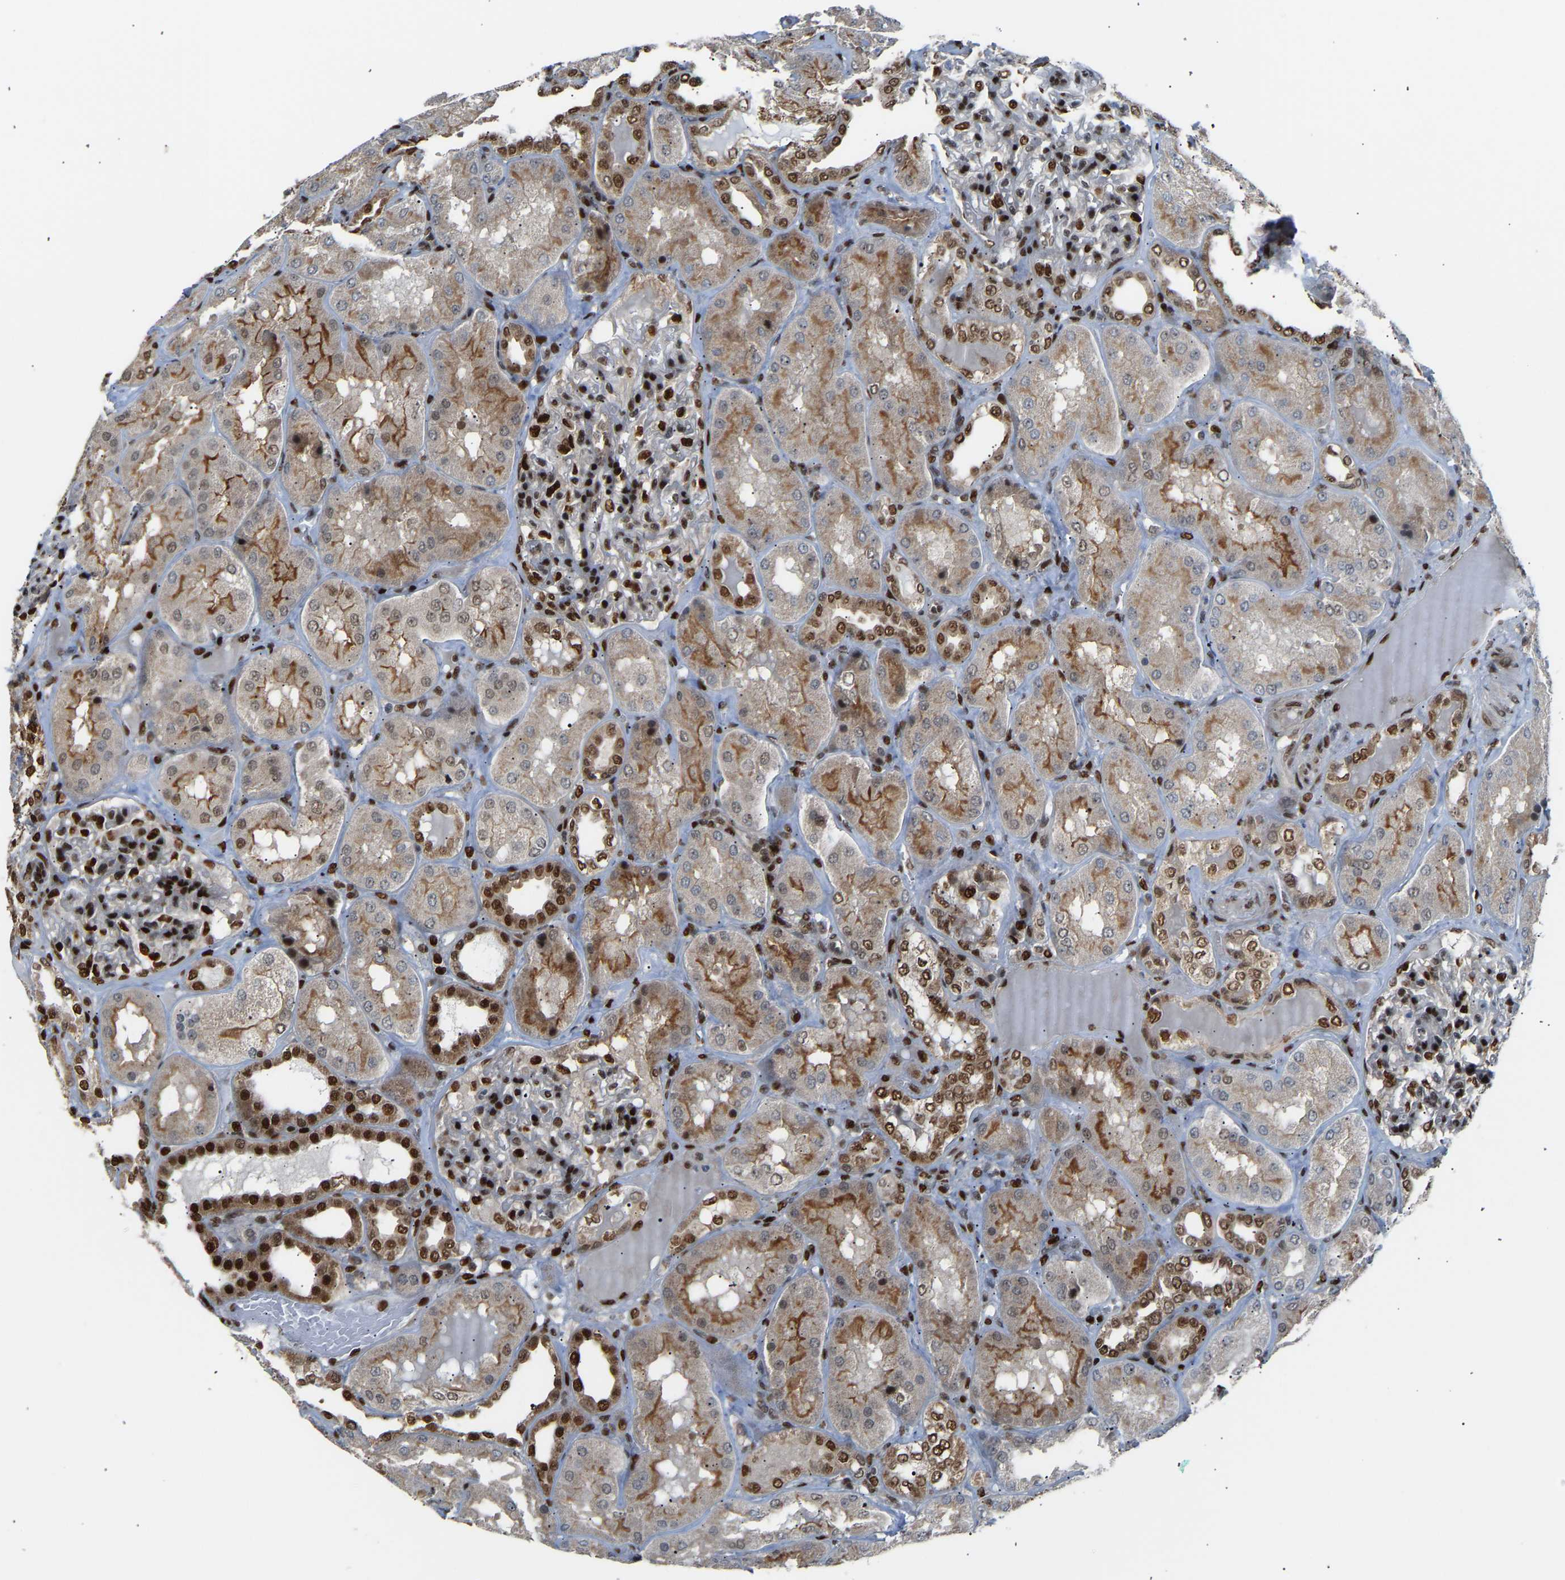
{"staining": {"intensity": "strong", "quantity": "25%-75%", "location": "nuclear"}, "tissue": "kidney", "cell_type": "Cells in glomeruli", "image_type": "normal", "snomed": [{"axis": "morphology", "description": "Normal tissue, NOS"}, {"axis": "topography", "description": "Kidney"}], "caption": "A high amount of strong nuclear positivity is identified in approximately 25%-75% of cells in glomeruli in unremarkable kidney.", "gene": "SSBP2", "patient": {"sex": "female", "age": 56}}